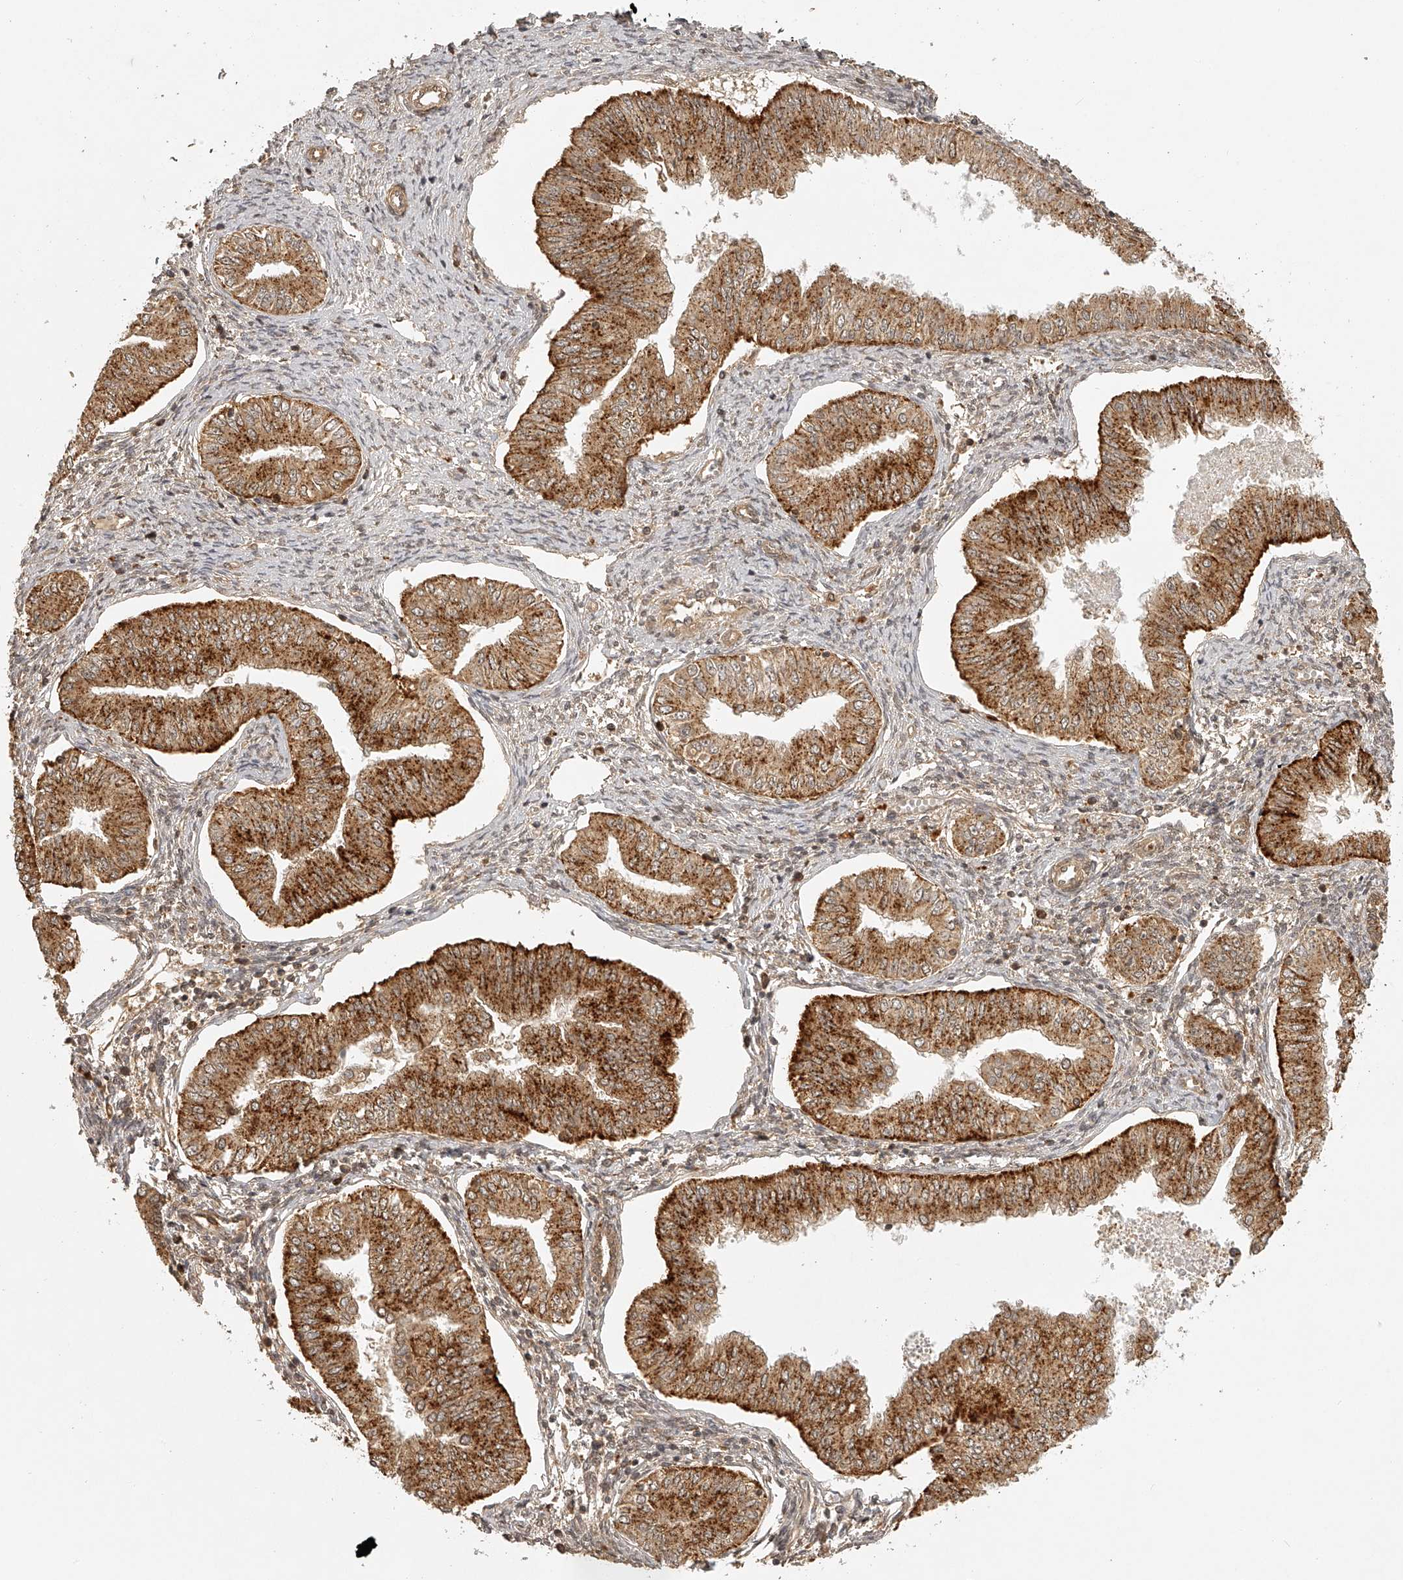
{"staining": {"intensity": "strong", "quantity": ">75%", "location": "cytoplasmic/membranous"}, "tissue": "endometrial cancer", "cell_type": "Tumor cells", "image_type": "cancer", "snomed": [{"axis": "morphology", "description": "Normal tissue, NOS"}, {"axis": "morphology", "description": "Adenocarcinoma, NOS"}, {"axis": "topography", "description": "Endometrium"}], "caption": "Immunohistochemical staining of endometrial cancer demonstrates high levels of strong cytoplasmic/membranous protein staining in about >75% of tumor cells.", "gene": "BCL2L11", "patient": {"sex": "female", "age": 53}}